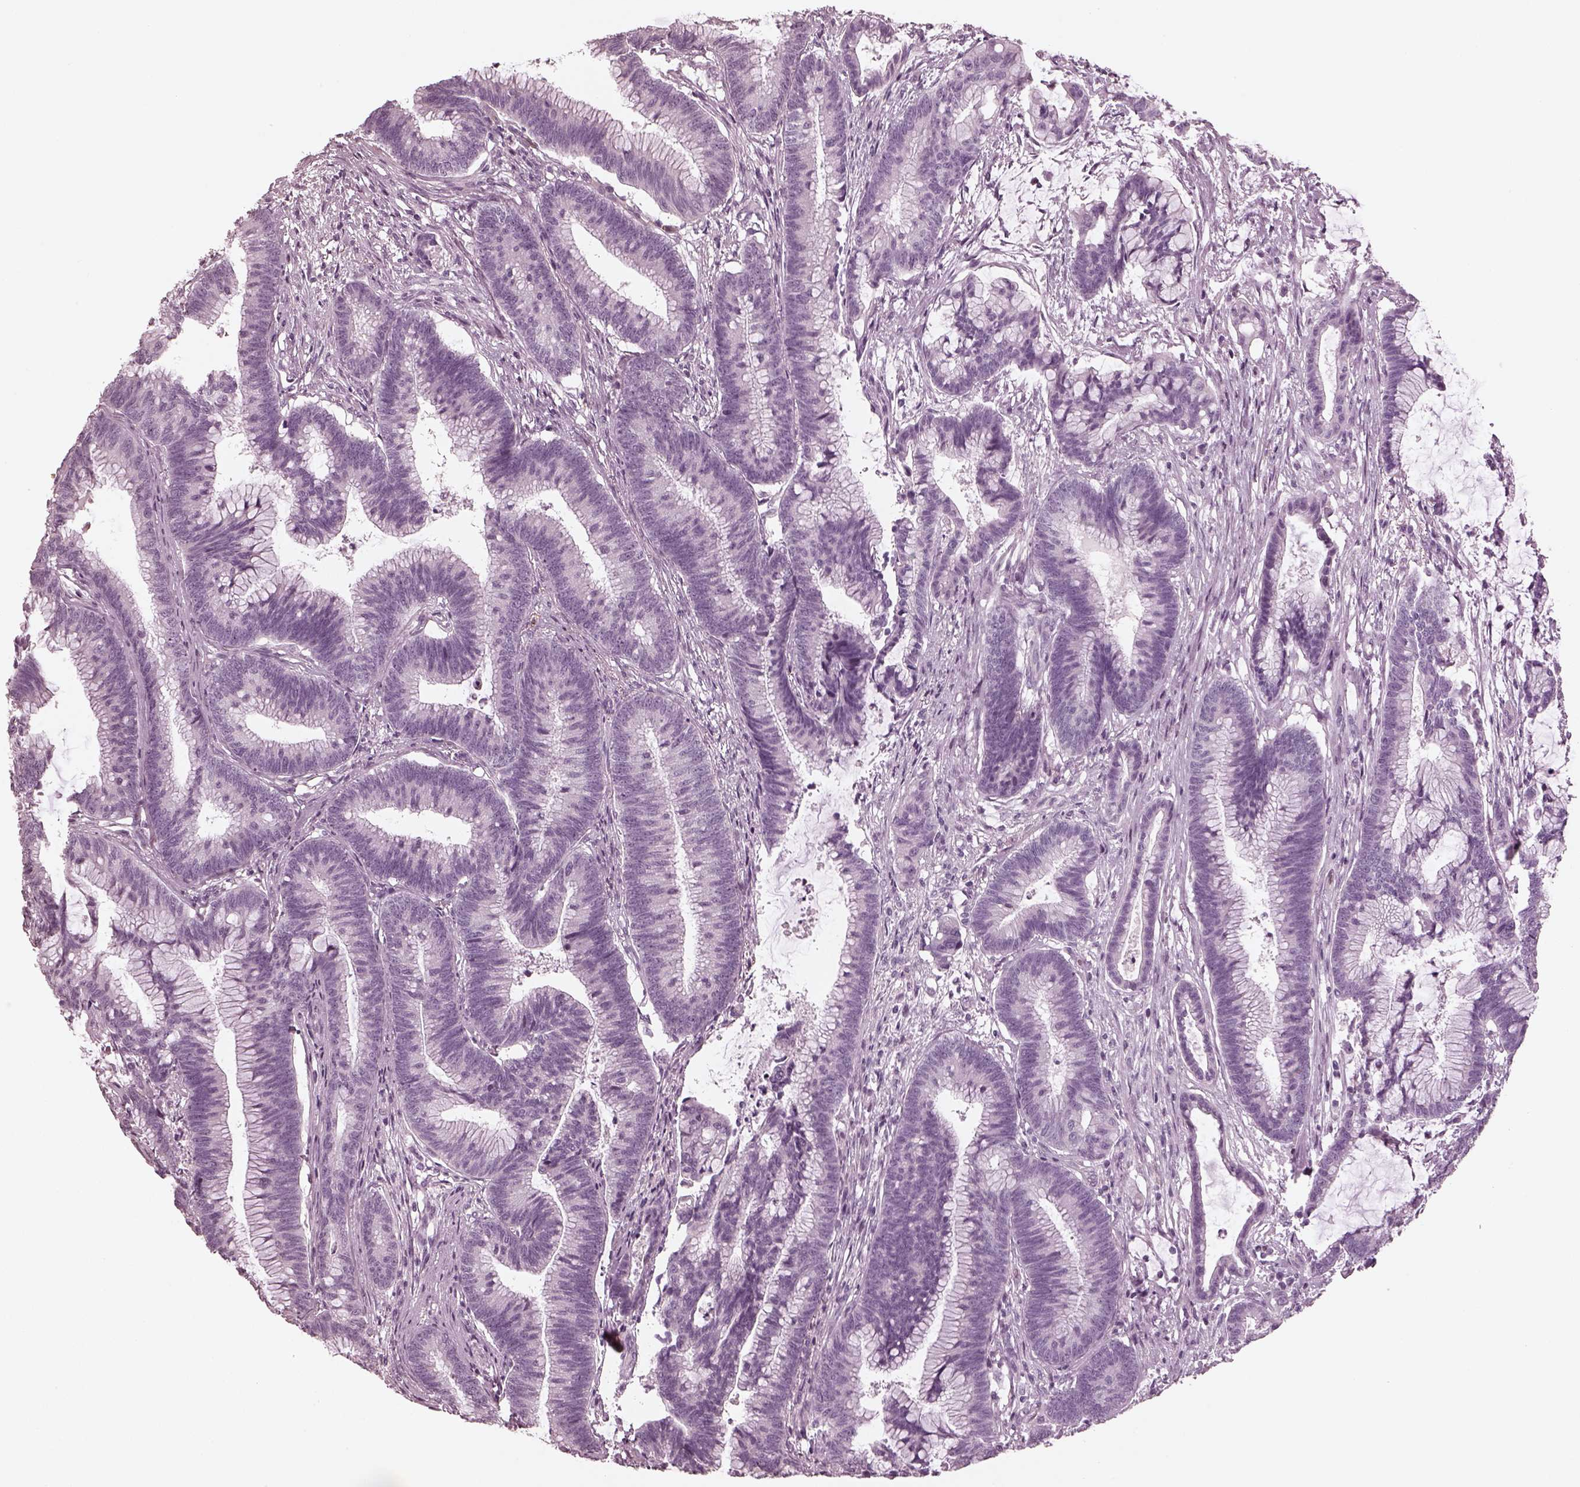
{"staining": {"intensity": "negative", "quantity": "none", "location": "none"}, "tissue": "colorectal cancer", "cell_type": "Tumor cells", "image_type": "cancer", "snomed": [{"axis": "morphology", "description": "Adenocarcinoma, NOS"}, {"axis": "topography", "description": "Colon"}], "caption": "An IHC micrograph of adenocarcinoma (colorectal) is shown. There is no staining in tumor cells of adenocarcinoma (colorectal).", "gene": "OPN4", "patient": {"sex": "female", "age": 78}}